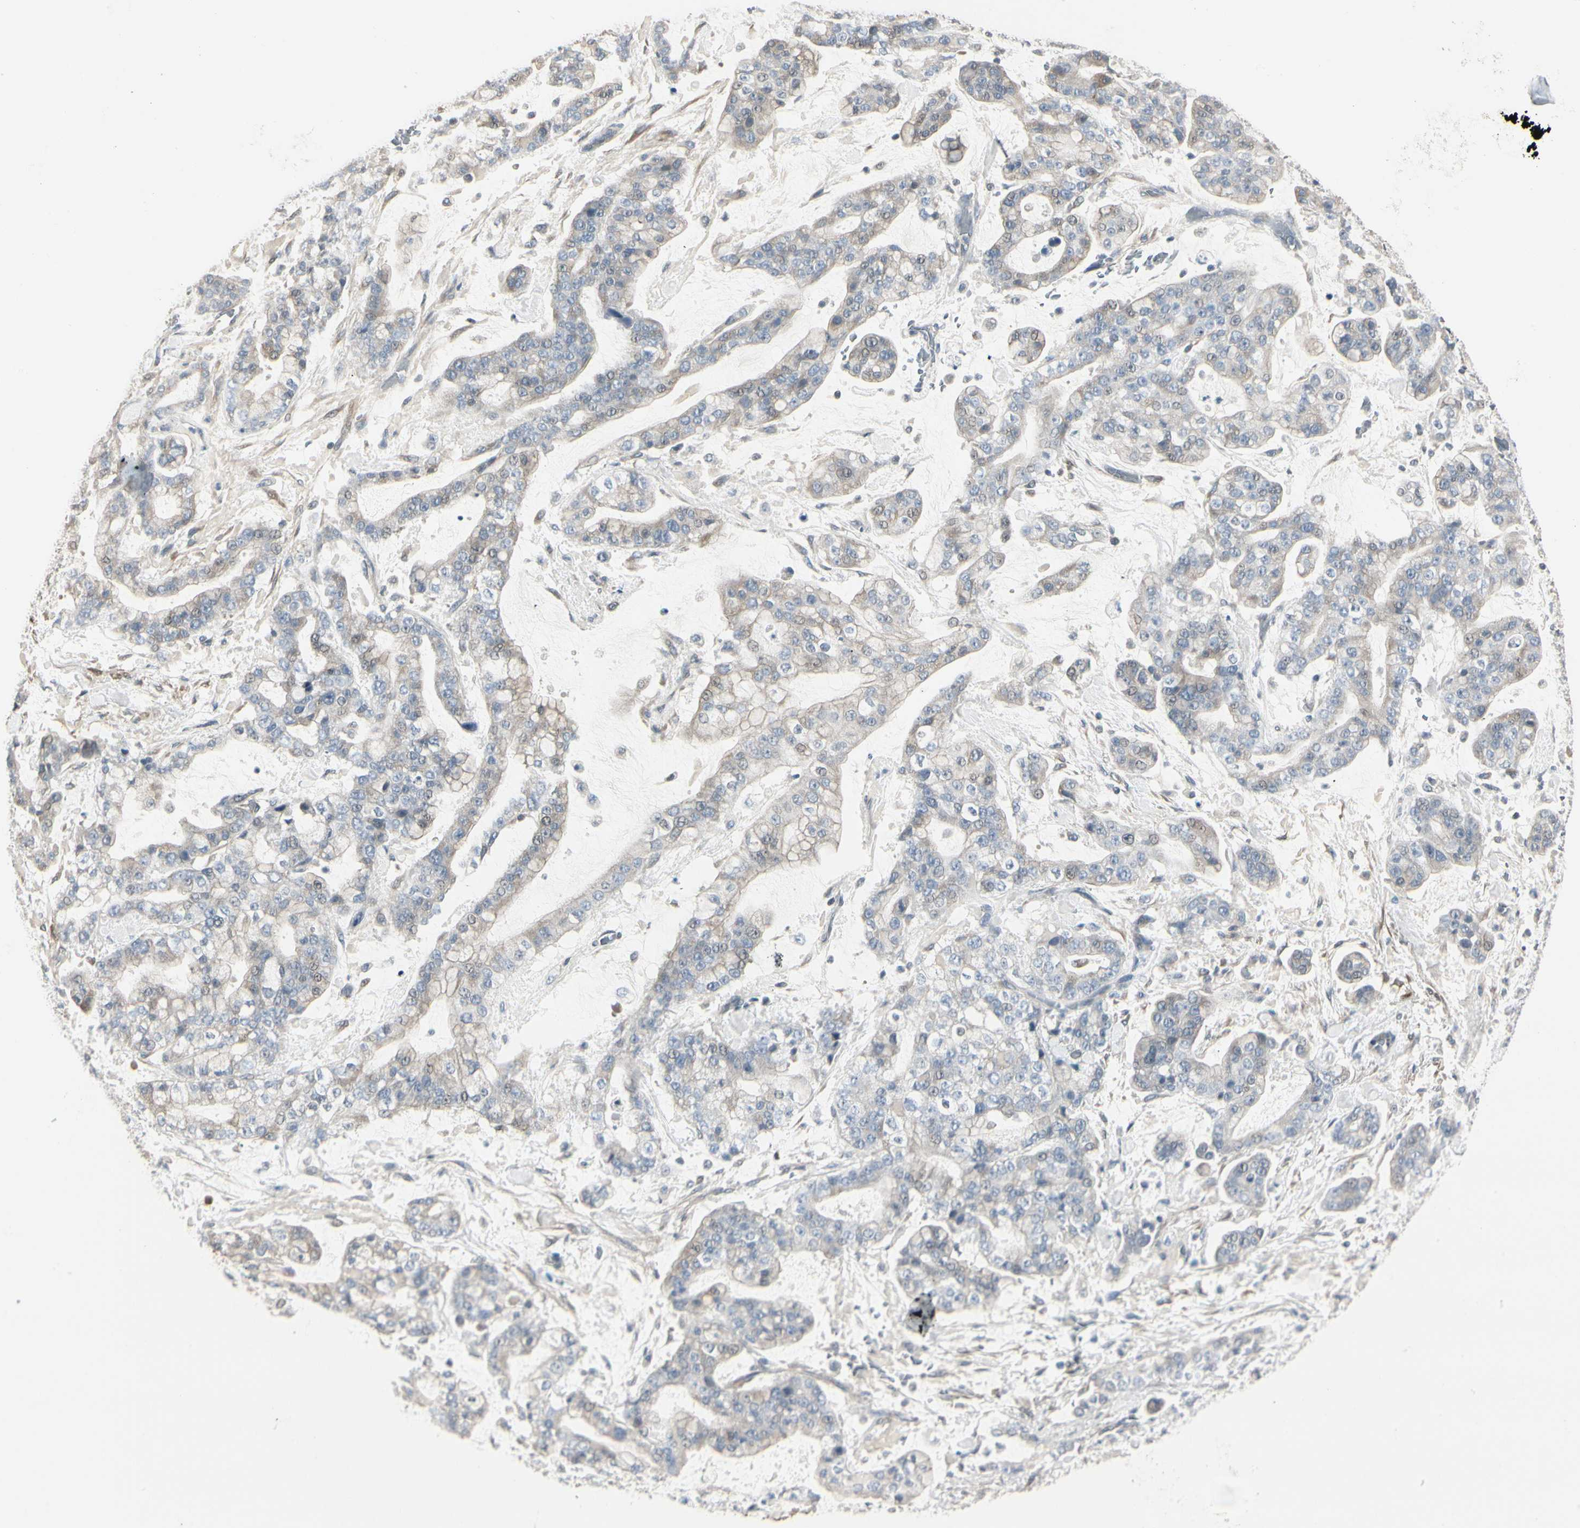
{"staining": {"intensity": "weak", "quantity": "<25%", "location": "cytoplasmic/membranous"}, "tissue": "stomach cancer", "cell_type": "Tumor cells", "image_type": "cancer", "snomed": [{"axis": "morphology", "description": "Normal tissue, NOS"}, {"axis": "morphology", "description": "Adenocarcinoma, NOS"}, {"axis": "topography", "description": "Stomach, upper"}, {"axis": "topography", "description": "Stomach"}], "caption": "Protein analysis of stomach adenocarcinoma demonstrates no significant positivity in tumor cells.", "gene": "DMPK", "patient": {"sex": "male", "age": 76}}